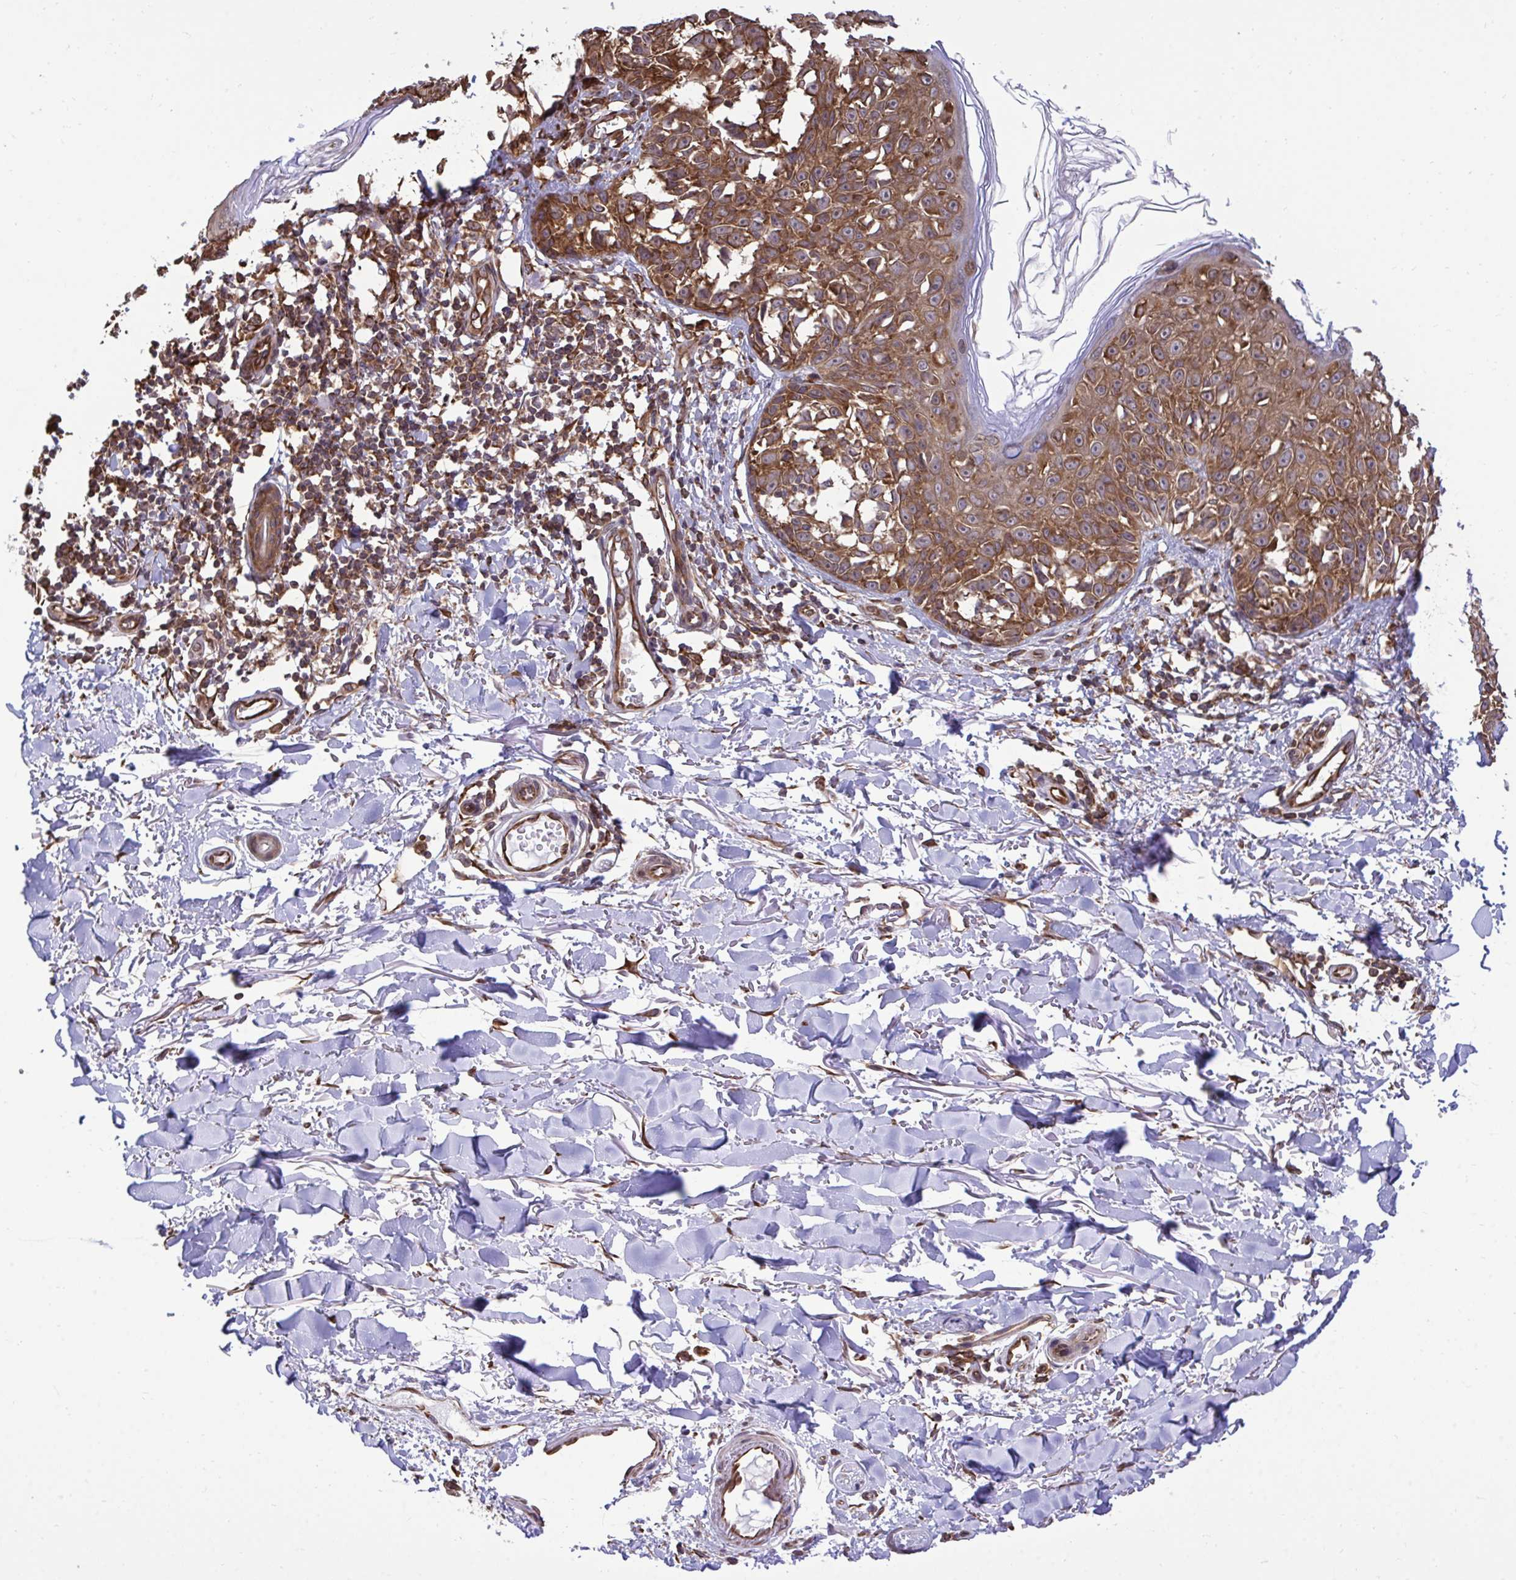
{"staining": {"intensity": "strong", "quantity": ">75%", "location": "cytoplasmic/membranous"}, "tissue": "melanoma", "cell_type": "Tumor cells", "image_type": "cancer", "snomed": [{"axis": "morphology", "description": "Malignant melanoma, NOS"}, {"axis": "topography", "description": "Skin"}], "caption": "Immunohistochemical staining of human malignant melanoma demonstrates high levels of strong cytoplasmic/membranous protein positivity in about >75% of tumor cells.", "gene": "RPS15", "patient": {"sex": "male", "age": 73}}